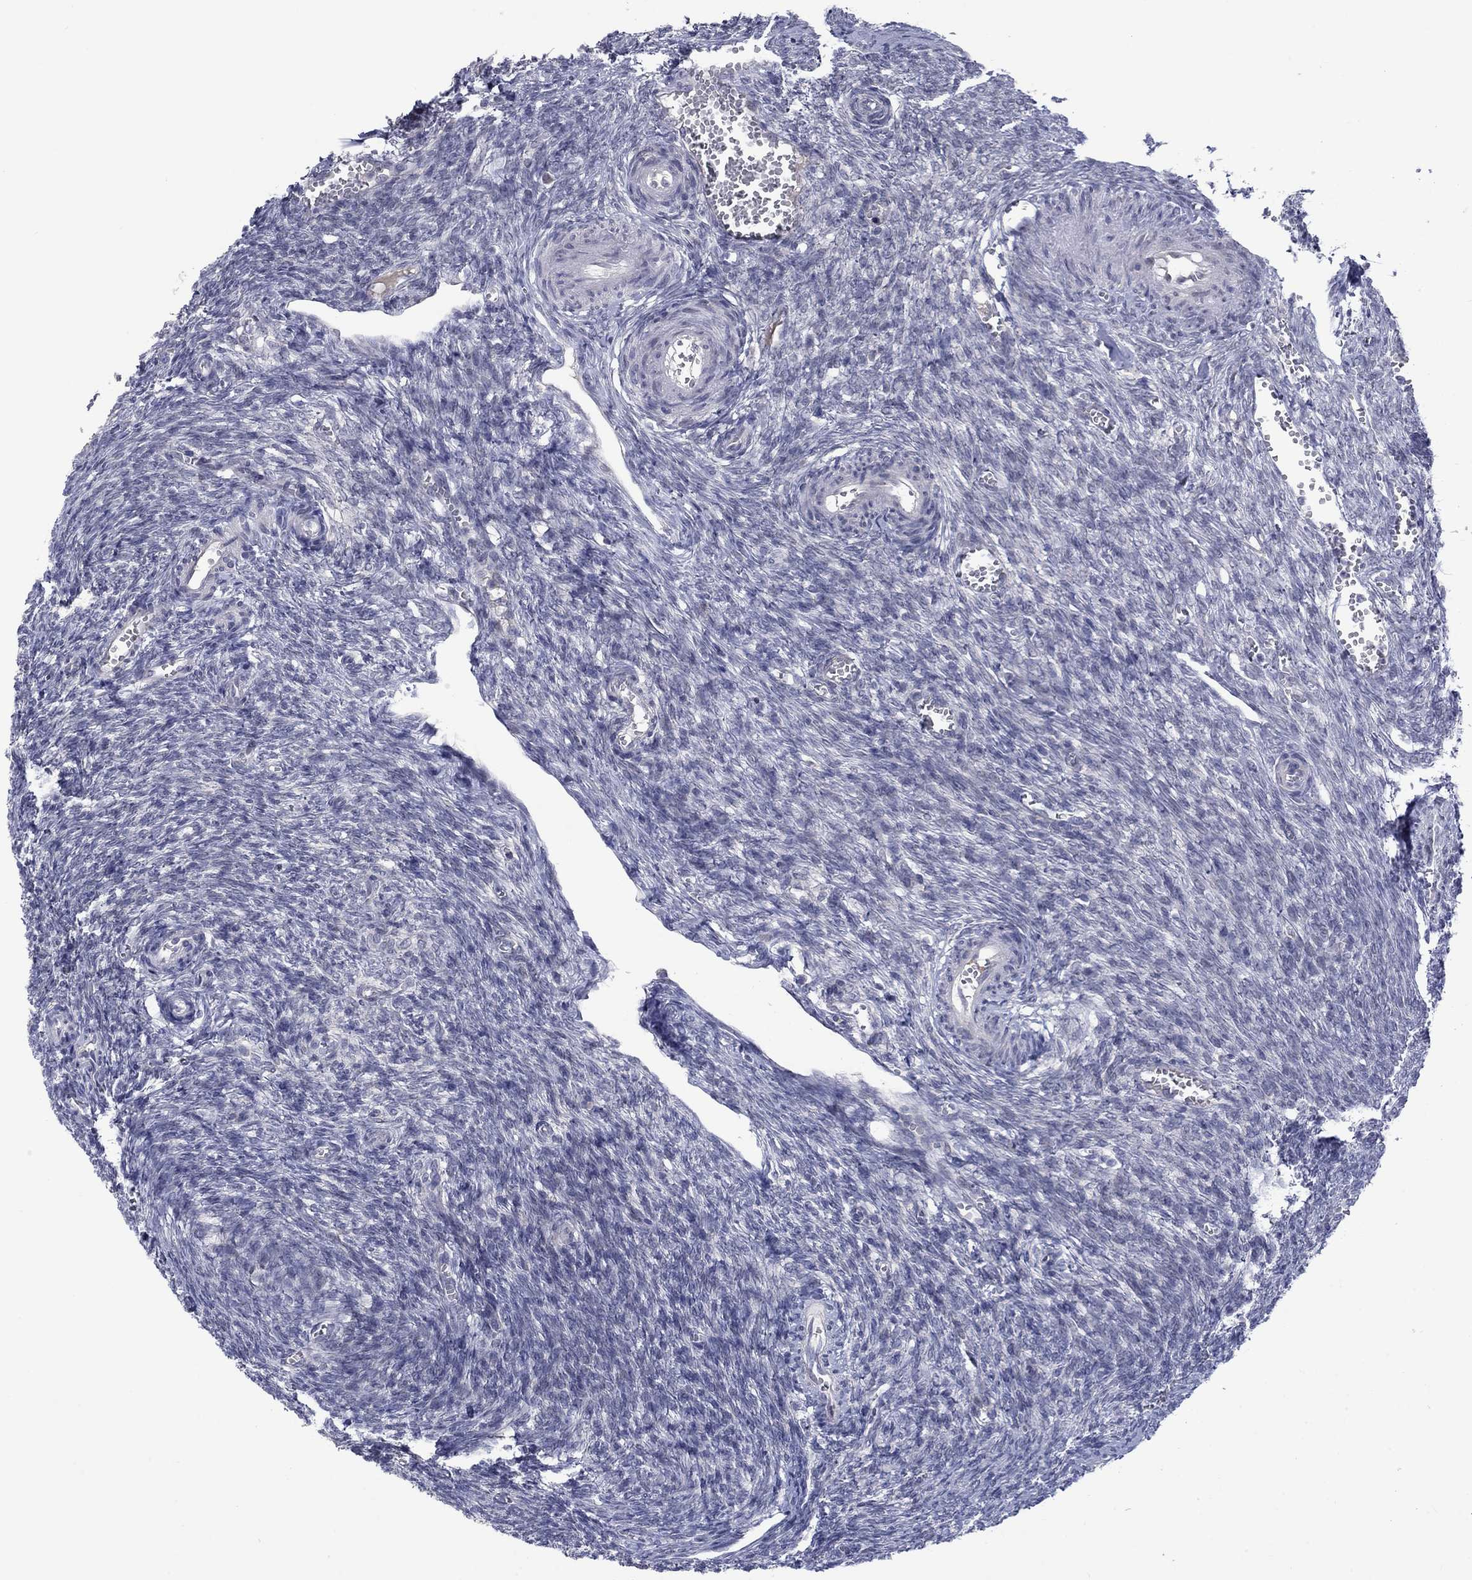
{"staining": {"intensity": "negative", "quantity": "none", "location": "none"}, "tissue": "ovary", "cell_type": "Follicle cells", "image_type": "normal", "snomed": [{"axis": "morphology", "description": "Normal tissue, NOS"}, {"axis": "topography", "description": "Ovary"}], "caption": "This micrograph is of benign ovary stained with immunohistochemistry (IHC) to label a protein in brown with the nuclei are counter-stained blue. There is no positivity in follicle cells. Nuclei are stained in blue.", "gene": "KCNJ16", "patient": {"sex": "female", "age": 43}}